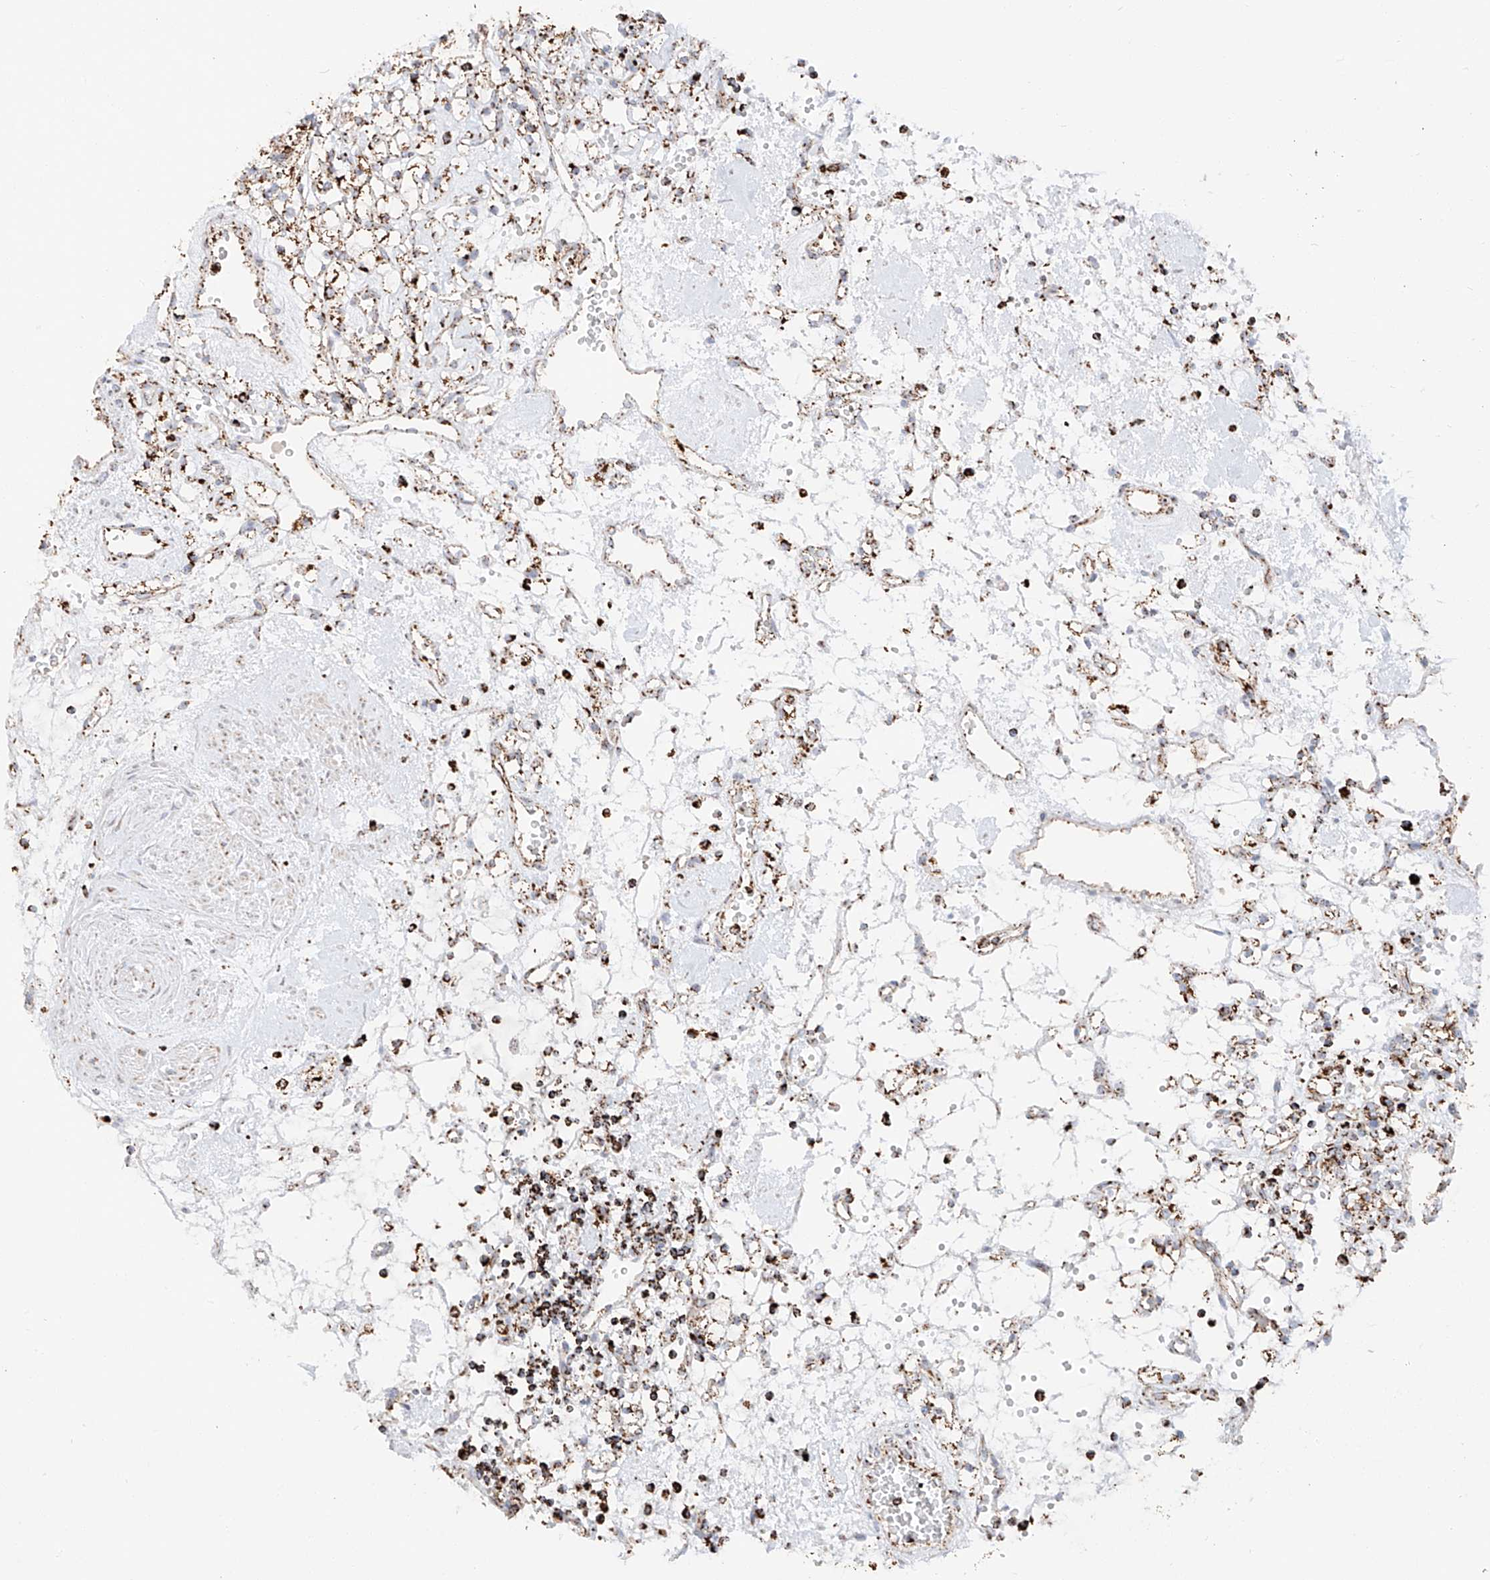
{"staining": {"intensity": "moderate", "quantity": ">75%", "location": "cytoplasmic/membranous"}, "tissue": "renal cancer", "cell_type": "Tumor cells", "image_type": "cancer", "snomed": [{"axis": "morphology", "description": "Adenocarcinoma, NOS"}, {"axis": "topography", "description": "Kidney"}], "caption": "The histopathology image reveals staining of renal cancer, revealing moderate cytoplasmic/membranous protein staining (brown color) within tumor cells.", "gene": "TTC27", "patient": {"sex": "female", "age": 59}}